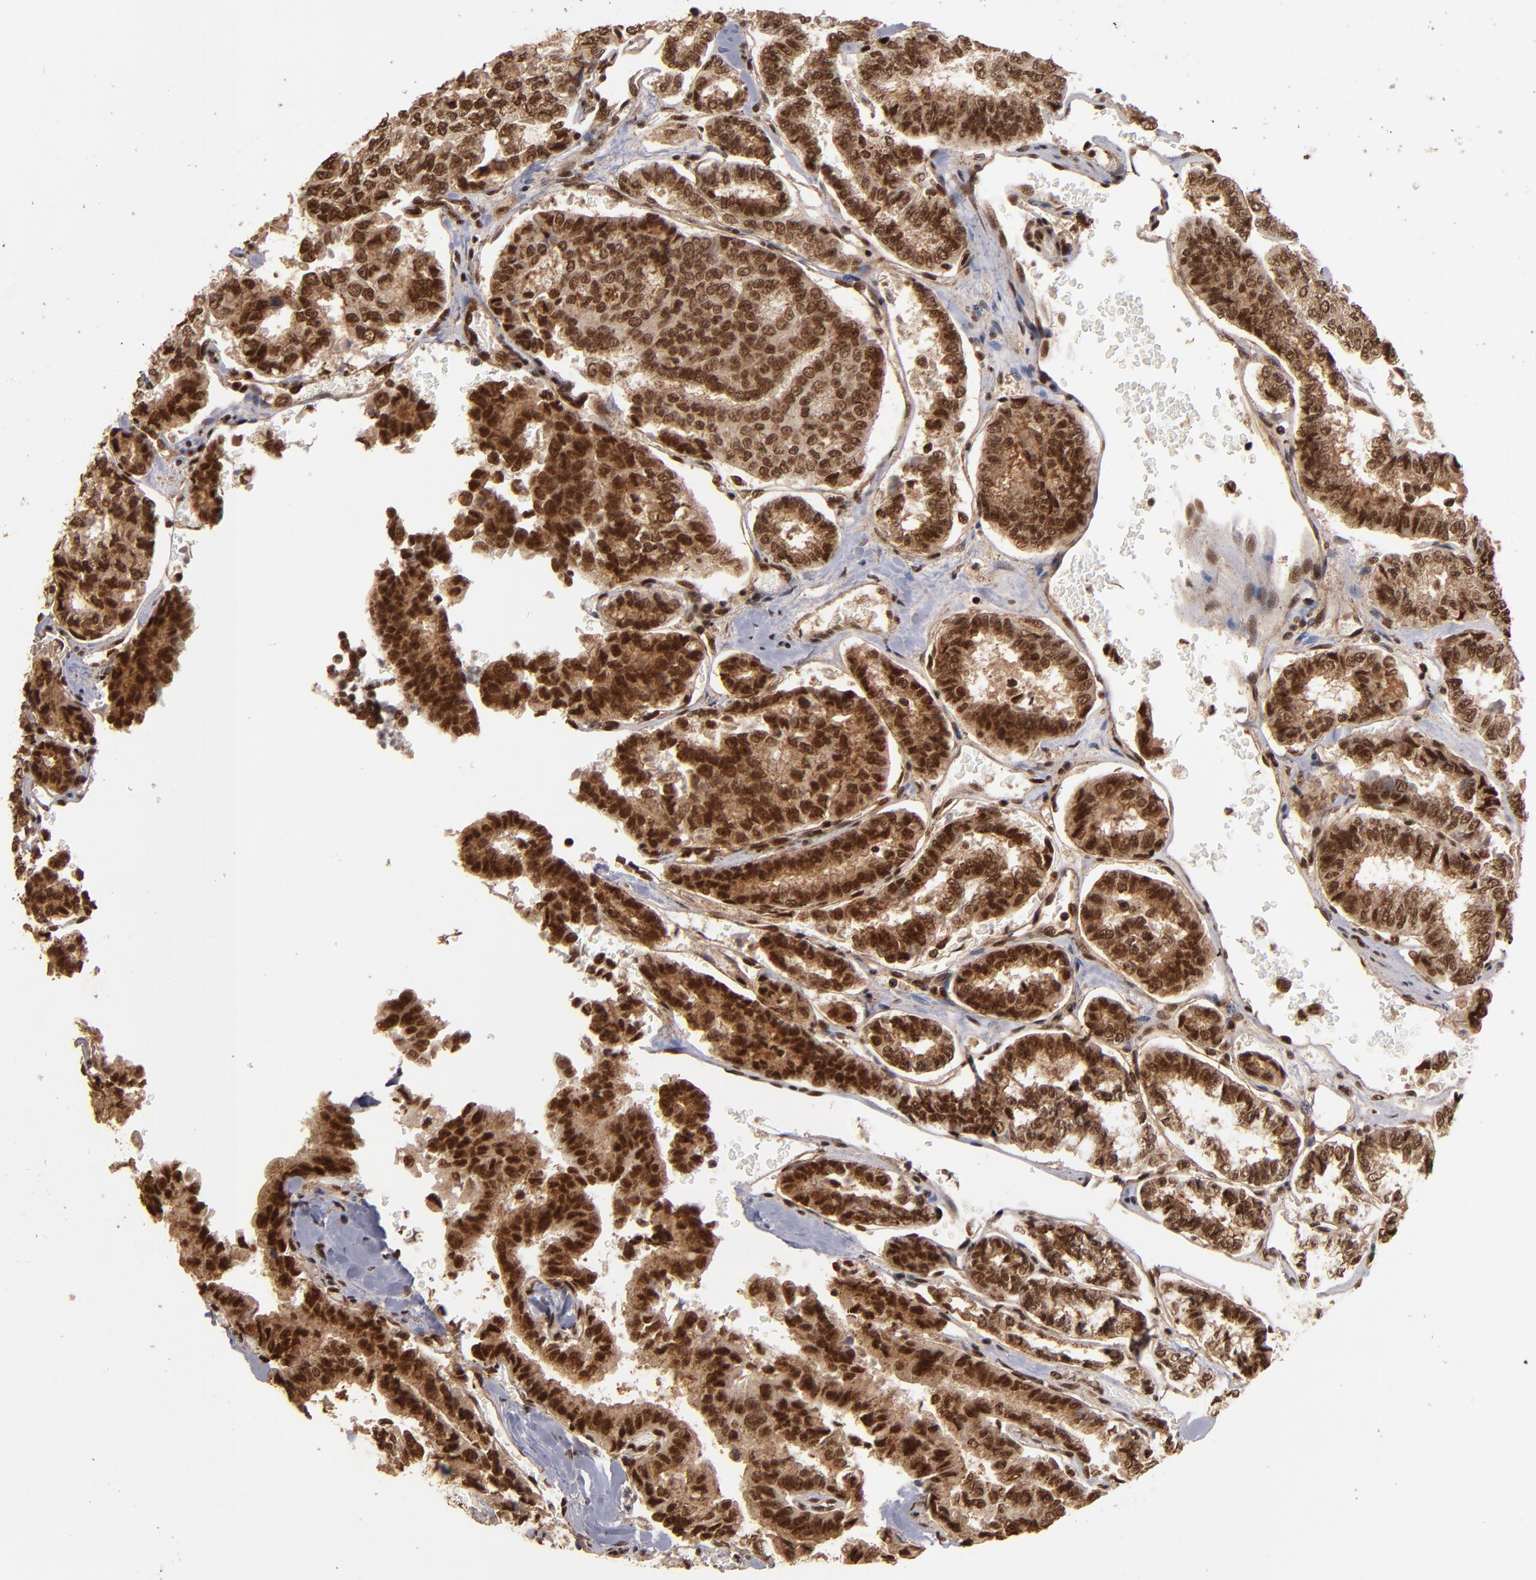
{"staining": {"intensity": "strong", "quantity": ">75%", "location": "cytoplasmic/membranous,nuclear"}, "tissue": "thyroid cancer", "cell_type": "Tumor cells", "image_type": "cancer", "snomed": [{"axis": "morphology", "description": "Papillary adenocarcinoma, NOS"}, {"axis": "topography", "description": "Thyroid gland"}], "caption": "IHC staining of papillary adenocarcinoma (thyroid), which reveals high levels of strong cytoplasmic/membranous and nuclear staining in approximately >75% of tumor cells indicating strong cytoplasmic/membranous and nuclear protein expression. The staining was performed using DAB (3,3'-diaminobenzidine) (brown) for protein detection and nuclei were counterstained in hematoxylin (blue).", "gene": "SNW1", "patient": {"sex": "female", "age": 35}}